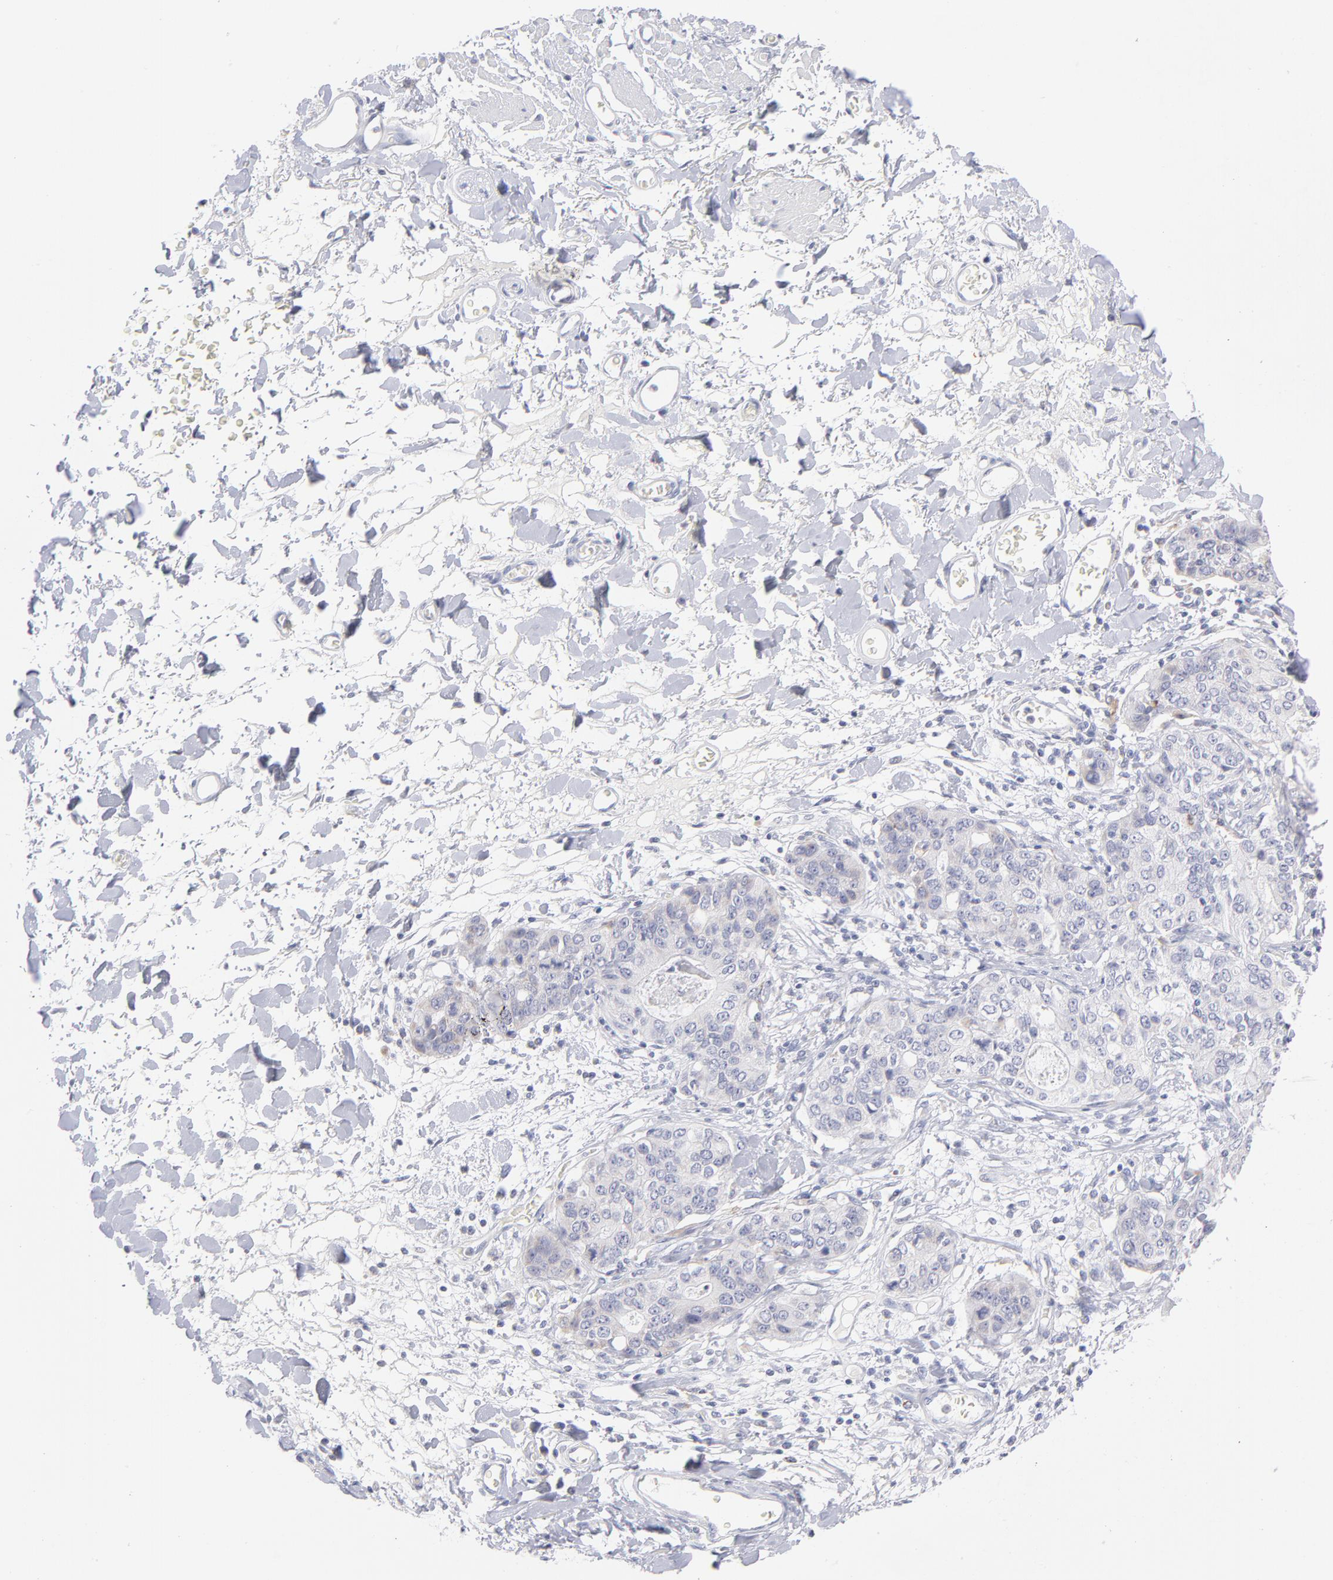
{"staining": {"intensity": "moderate", "quantity": ">75%", "location": "cytoplasmic/membranous"}, "tissue": "stomach cancer", "cell_type": "Tumor cells", "image_type": "cancer", "snomed": [{"axis": "morphology", "description": "Adenocarcinoma, NOS"}, {"axis": "topography", "description": "Esophagus"}, {"axis": "topography", "description": "Stomach"}], "caption": "Immunohistochemical staining of human adenocarcinoma (stomach) demonstrates medium levels of moderate cytoplasmic/membranous positivity in approximately >75% of tumor cells.", "gene": "MTHFD2", "patient": {"sex": "male", "age": 74}}